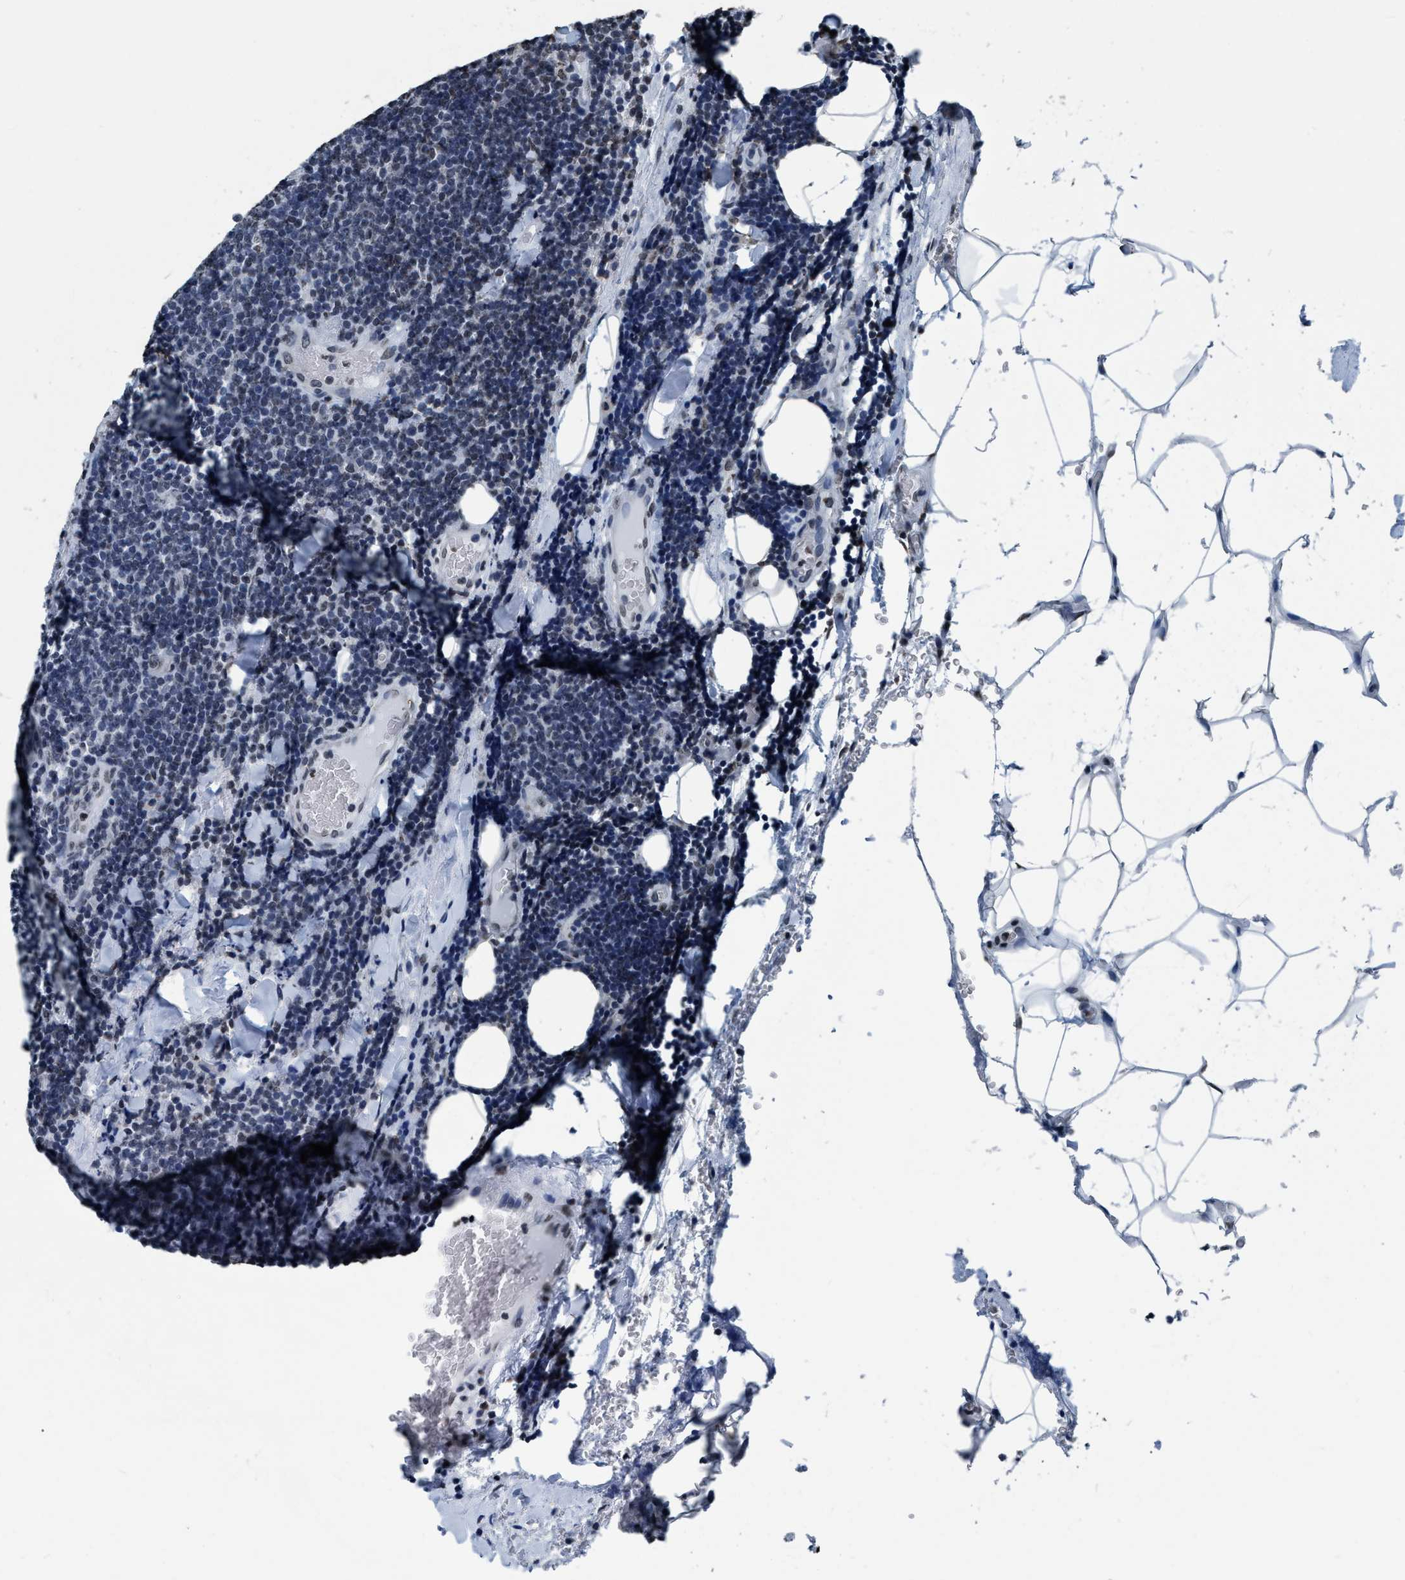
{"staining": {"intensity": "weak", "quantity": "<25%", "location": "nuclear"}, "tissue": "lymphoma", "cell_type": "Tumor cells", "image_type": "cancer", "snomed": [{"axis": "morphology", "description": "Malignant lymphoma, non-Hodgkin's type, Low grade"}, {"axis": "topography", "description": "Lymph node"}], "caption": "A photomicrograph of human lymphoma is negative for staining in tumor cells. The staining was performed using DAB (3,3'-diaminobenzidine) to visualize the protein expression in brown, while the nuclei were stained in blue with hematoxylin (Magnification: 20x).", "gene": "CCNE2", "patient": {"sex": "male", "age": 66}}